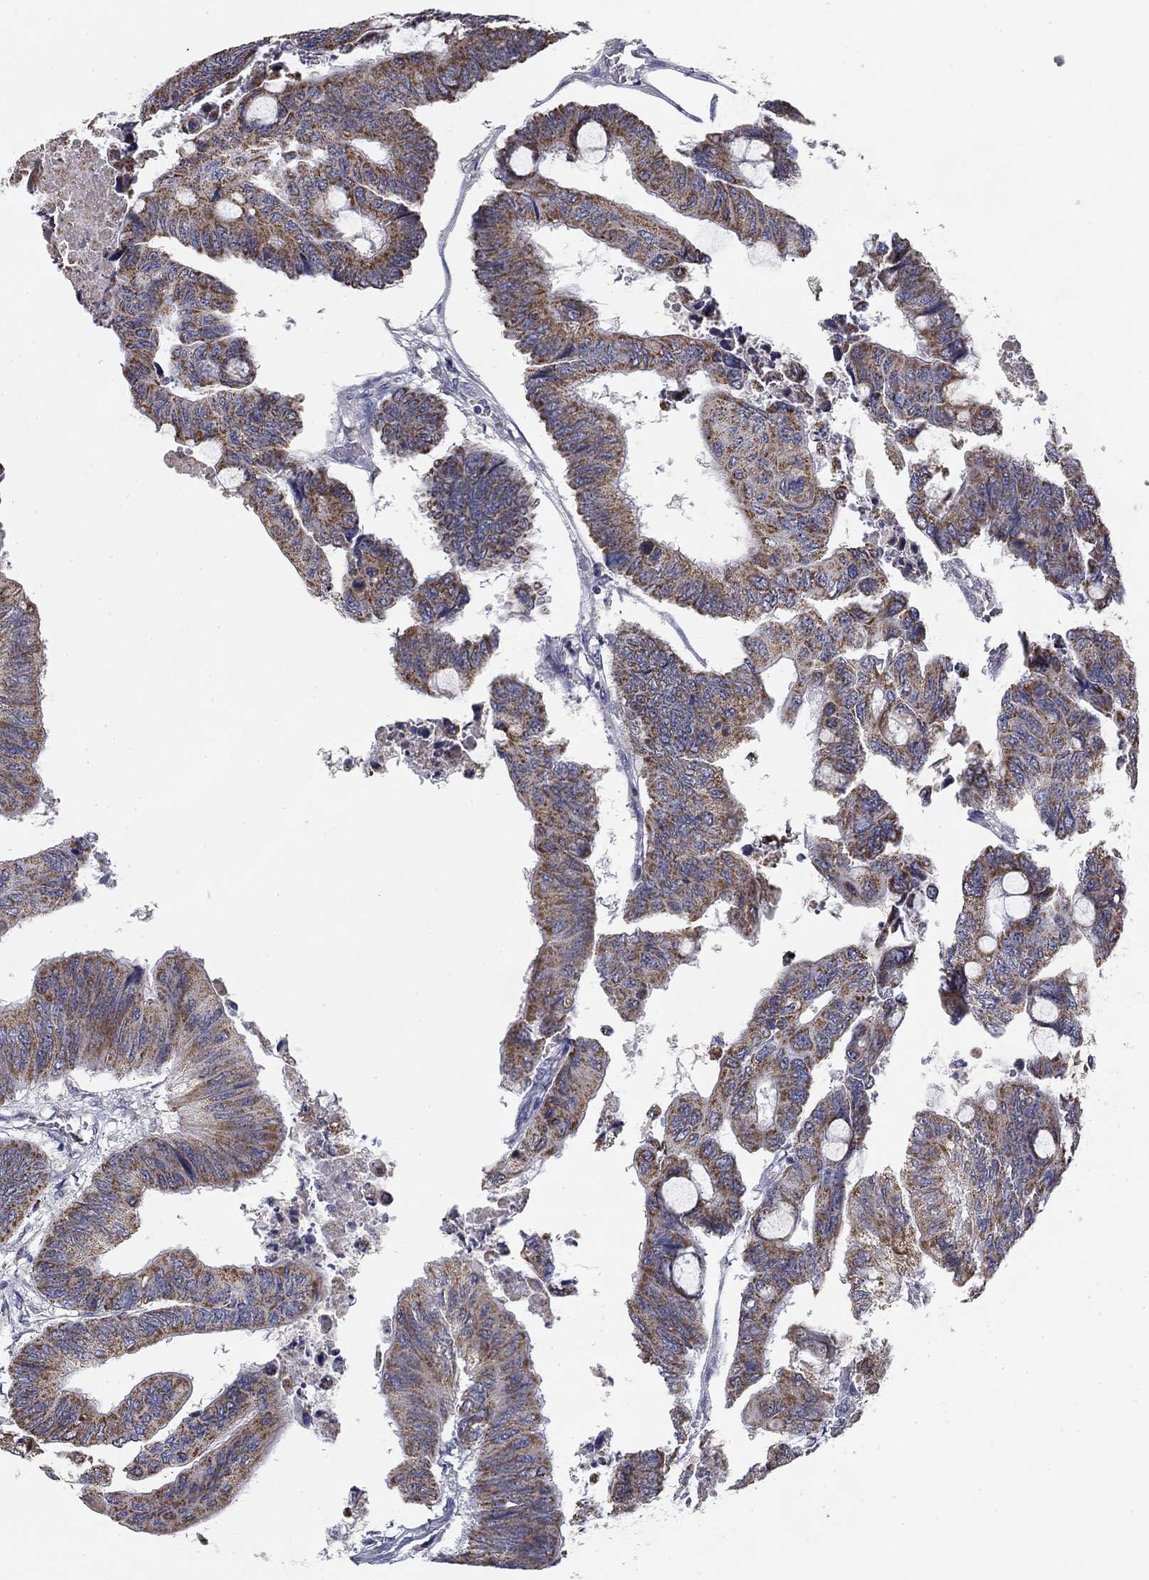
{"staining": {"intensity": "moderate", "quantity": "25%-75%", "location": "cytoplasmic/membranous"}, "tissue": "colorectal cancer", "cell_type": "Tumor cells", "image_type": "cancer", "snomed": [{"axis": "morphology", "description": "Normal tissue, NOS"}, {"axis": "morphology", "description": "Adenocarcinoma, NOS"}, {"axis": "topography", "description": "Rectum"}, {"axis": "topography", "description": "Peripheral nerve tissue"}], "caption": "Moderate cytoplasmic/membranous protein staining is identified in approximately 25%-75% of tumor cells in colorectal cancer (adenocarcinoma). (brown staining indicates protein expression, while blue staining denotes nuclei).", "gene": "SLC2A9", "patient": {"sex": "male", "age": 92}}